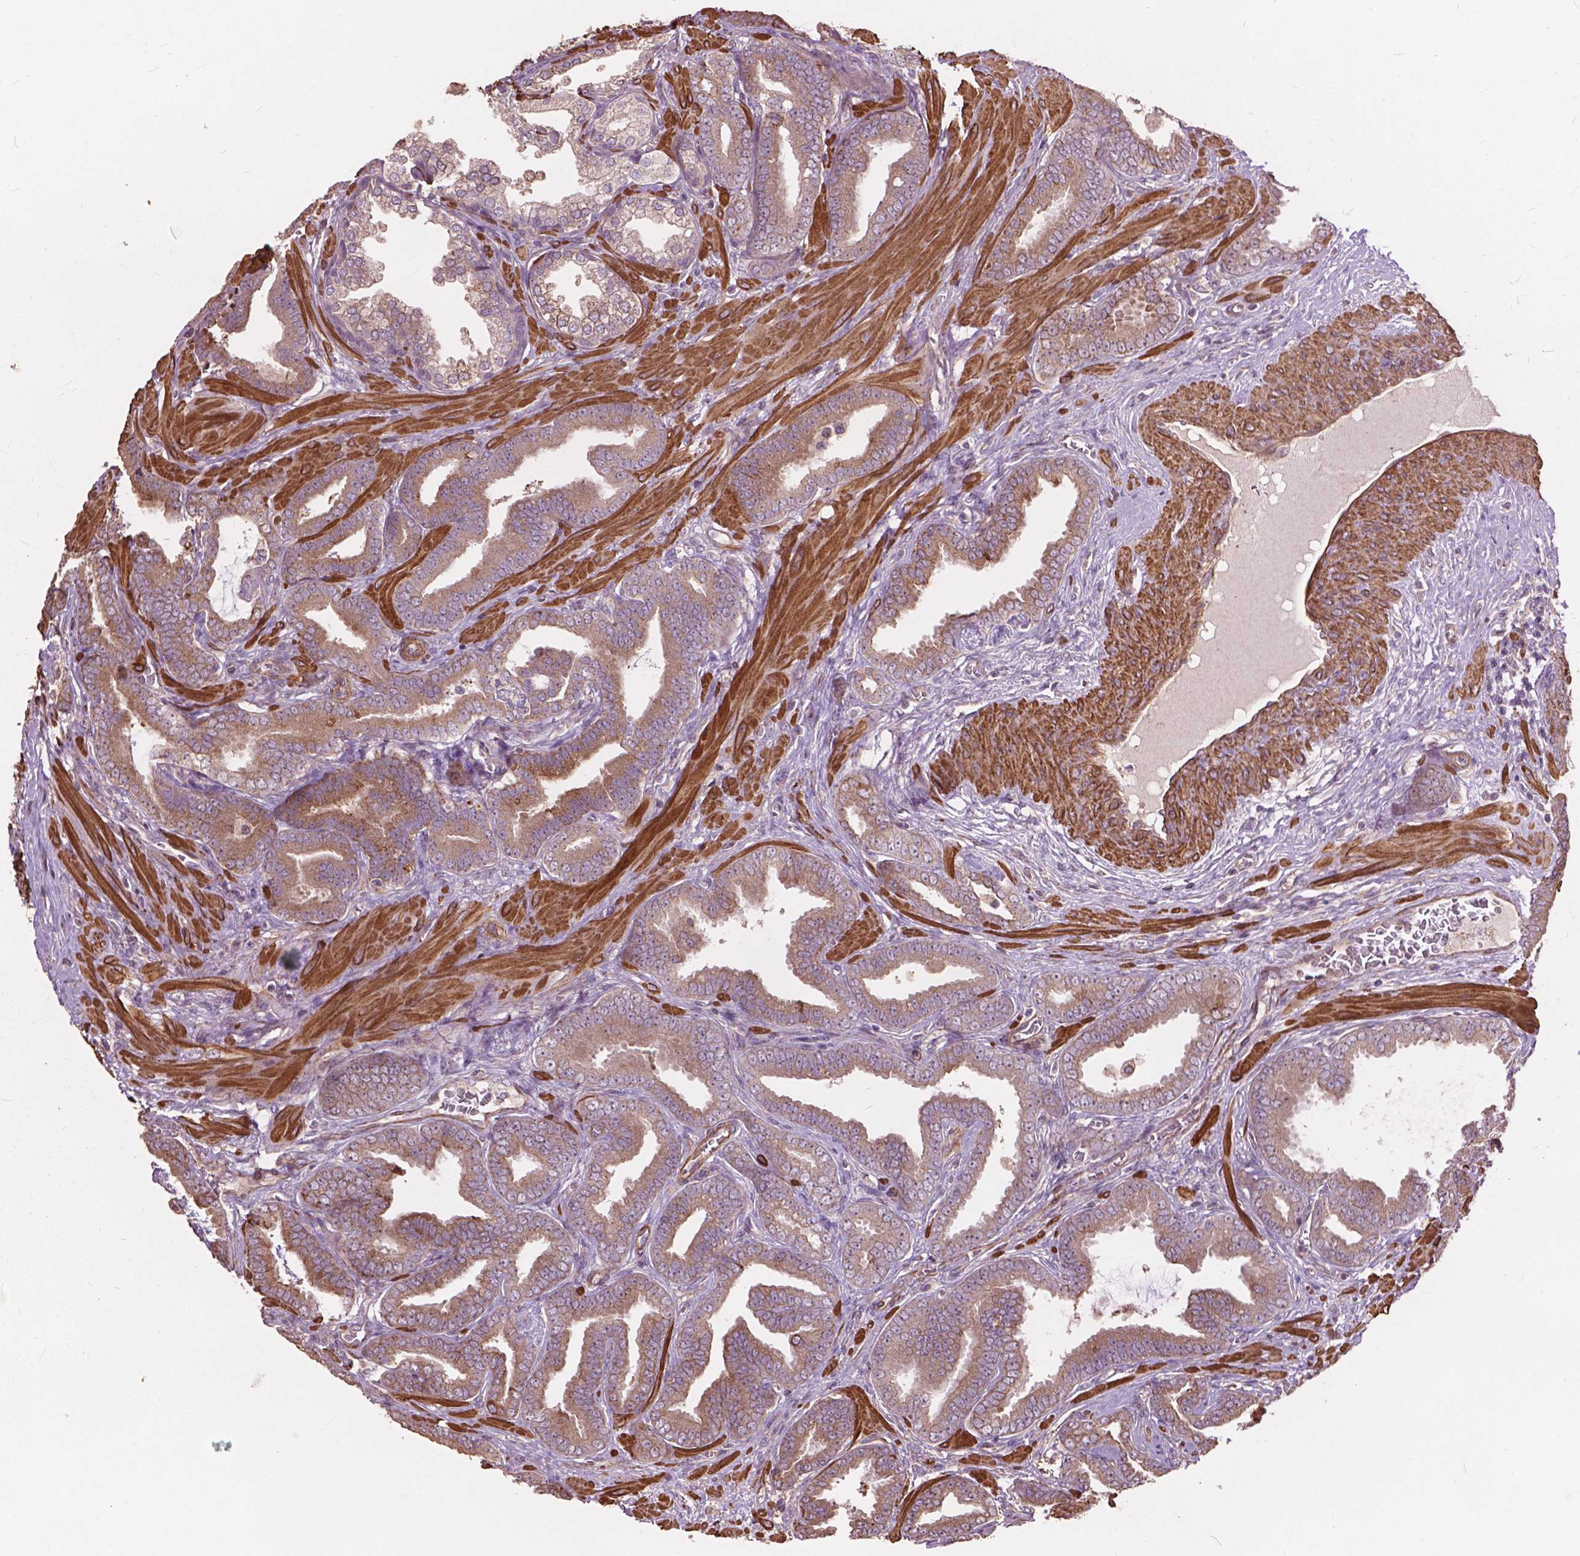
{"staining": {"intensity": "weak", "quantity": ">75%", "location": "cytoplasmic/membranous"}, "tissue": "prostate cancer", "cell_type": "Tumor cells", "image_type": "cancer", "snomed": [{"axis": "morphology", "description": "Adenocarcinoma, Low grade"}, {"axis": "topography", "description": "Prostate"}], "caption": "Human low-grade adenocarcinoma (prostate) stained with a protein marker exhibits weak staining in tumor cells.", "gene": "FNIP1", "patient": {"sex": "male", "age": 63}}